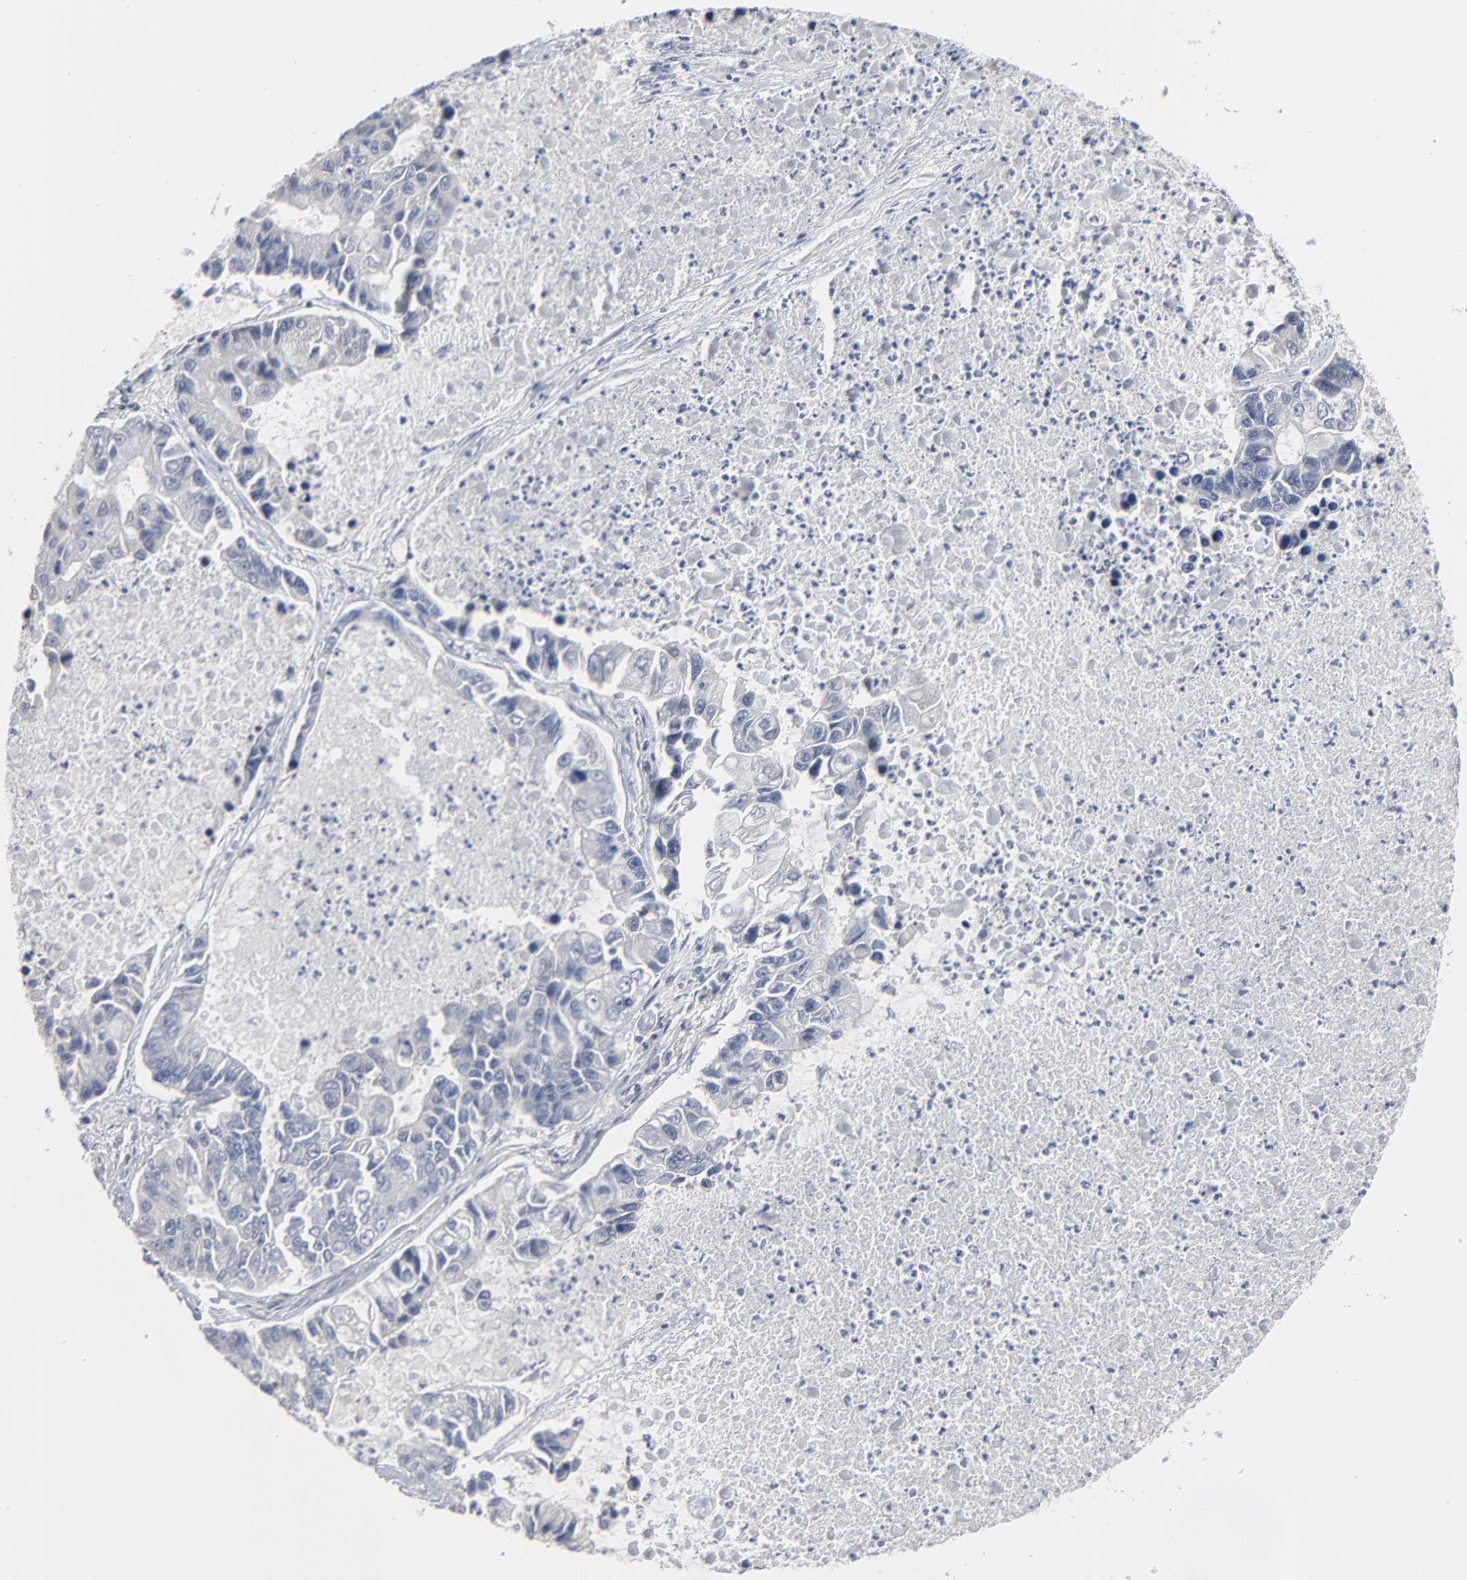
{"staining": {"intensity": "negative", "quantity": "none", "location": "none"}, "tissue": "lung cancer", "cell_type": "Tumor cells", "image_type": "cancer", "snomed": [{"axis": "morphology", "description": "Adenocarcinoma, NOS"}, {"axis": "topography", "description": "Lung"}], "caption": "Human lung cancer stained for a protein using immunohistochemistry demonstrates no staining in tumor cells.", "gene": "ATF7", "patient": {"sex": "female", "age": 51}}